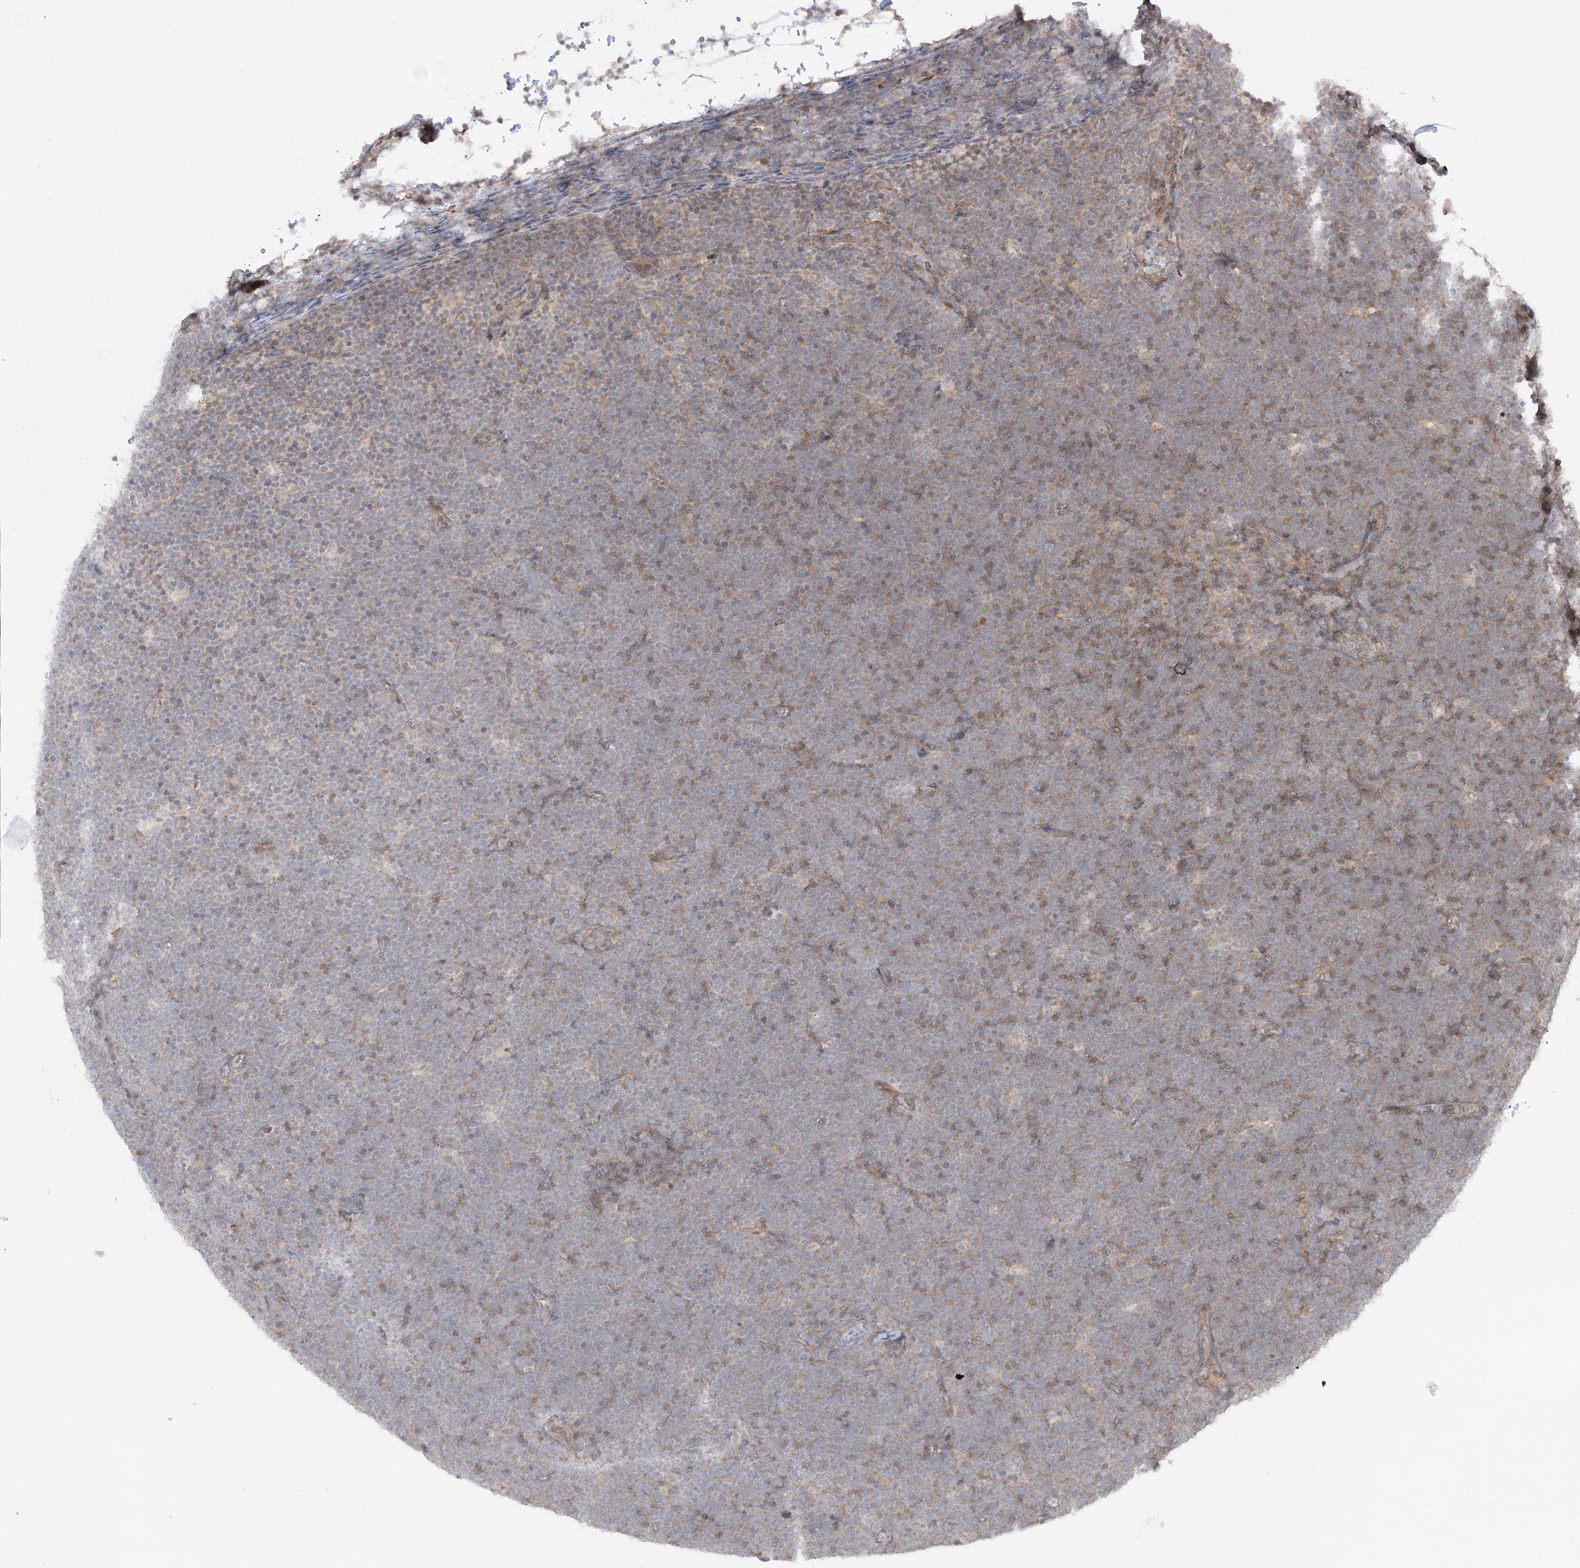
{"staining": {"intensity": "negative", "quantity": "none", "location": "none"}, "tissue": "lymphoma", "cell_type": "Tumor cells", "image_type": "cancer", "snomed": [{"axis": "morphology", "description": "Malignant lymphoma, non-Hodgkin's type, High grade"}, {"axis": "topography", "description": "Lymph node"}], "caption": "Immunohistochemistry (IHC) of malignant lymphoma, non-Hodgkin's type (high-grade) demonstrates no staining in tumor cells.", "gene": "MOCS2", "patient": {"sex": "male", "age": 13}}